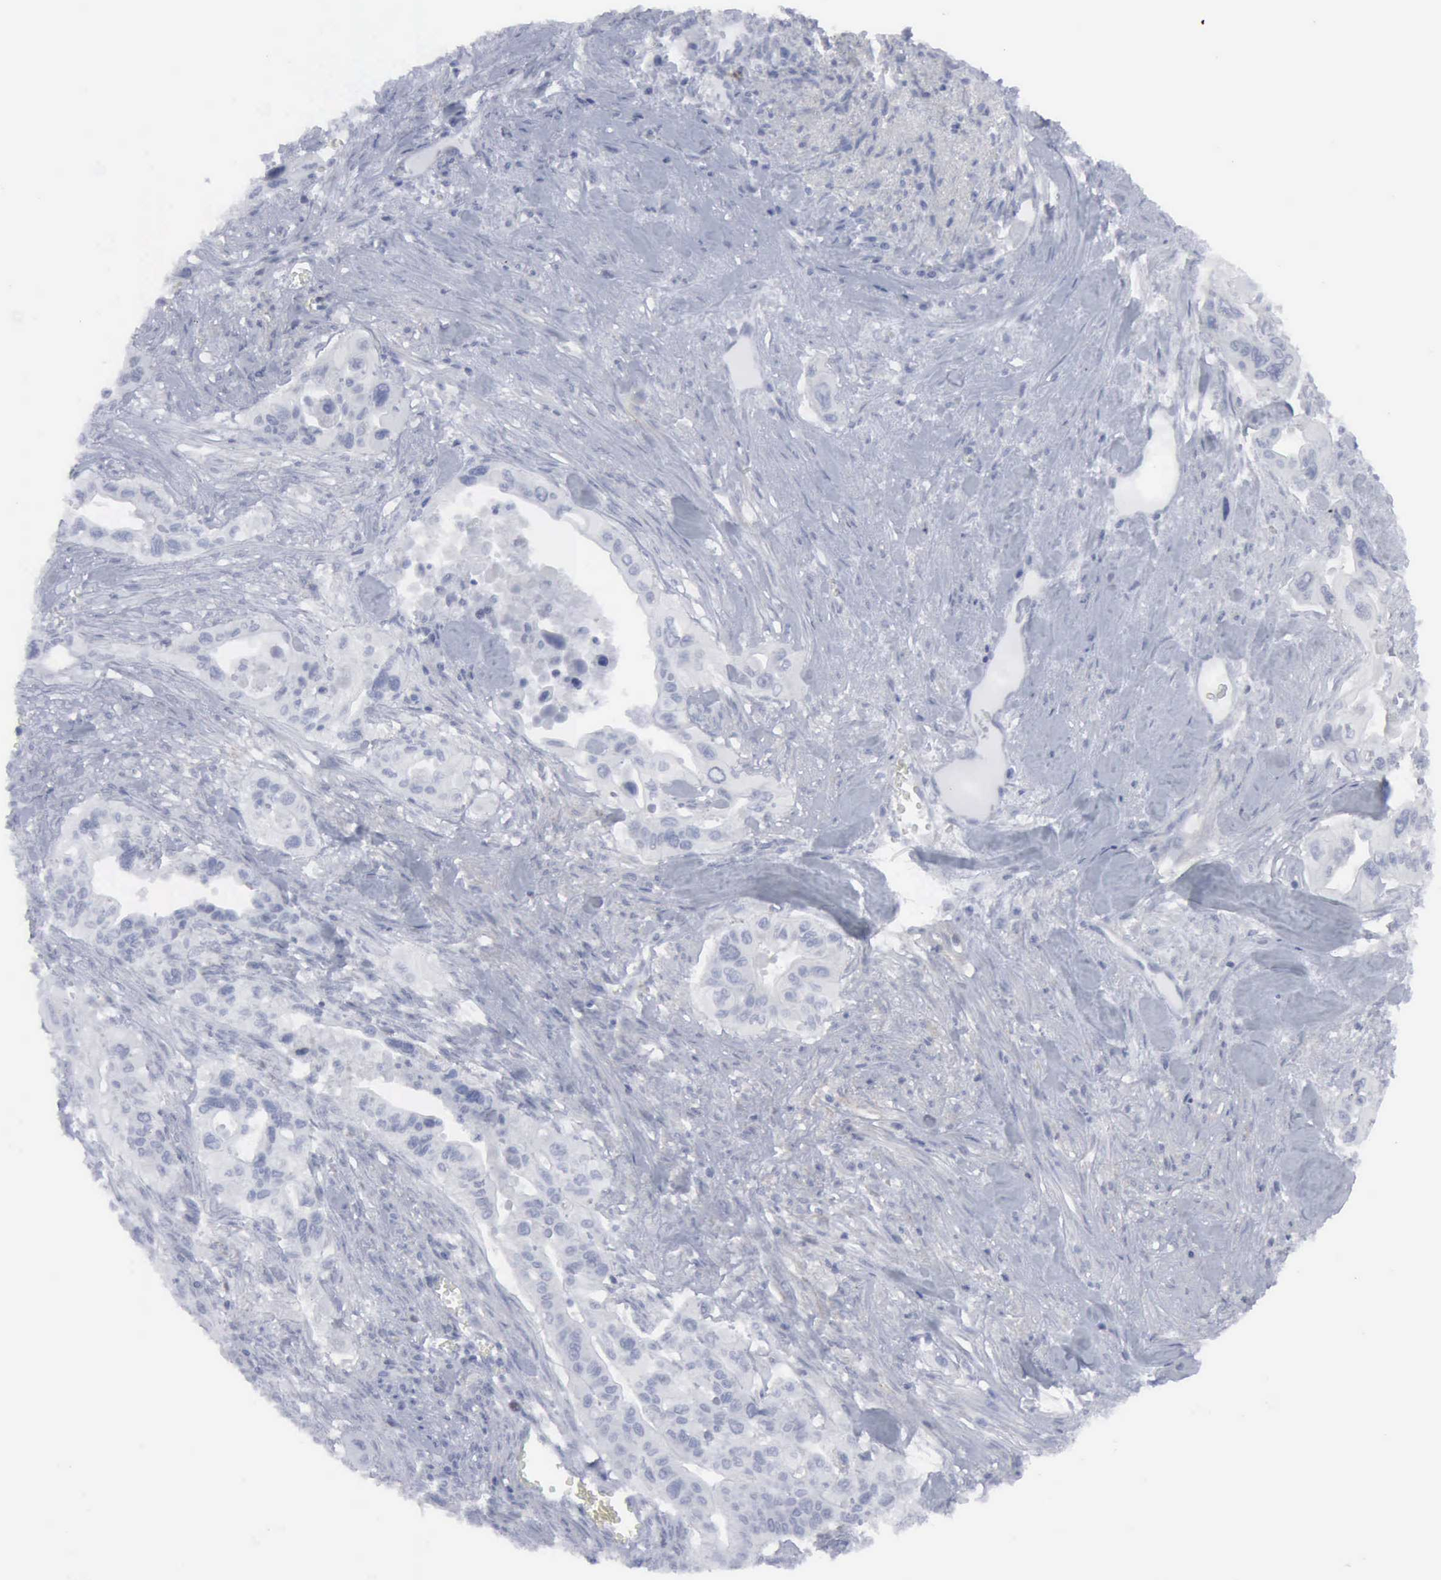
{"staining": {"intensity": "negative", "quantity": "none", "location": "none"}, "tissue": "pancreatic cancer", "cell_type": "Tumor cells", "image_type": "cancer", "snomed": [{"axis": "morphology", "description": "Adenocarcinoma, NOS"}, {"axis": "topography", "description": "Pancreas"}], "caption": "Immunohistochemical staining of pancreatic cancer shows no significant expression in tumor cells.", "gene": "VCAM1", "patient": {"sex": "male", "age": 77}}